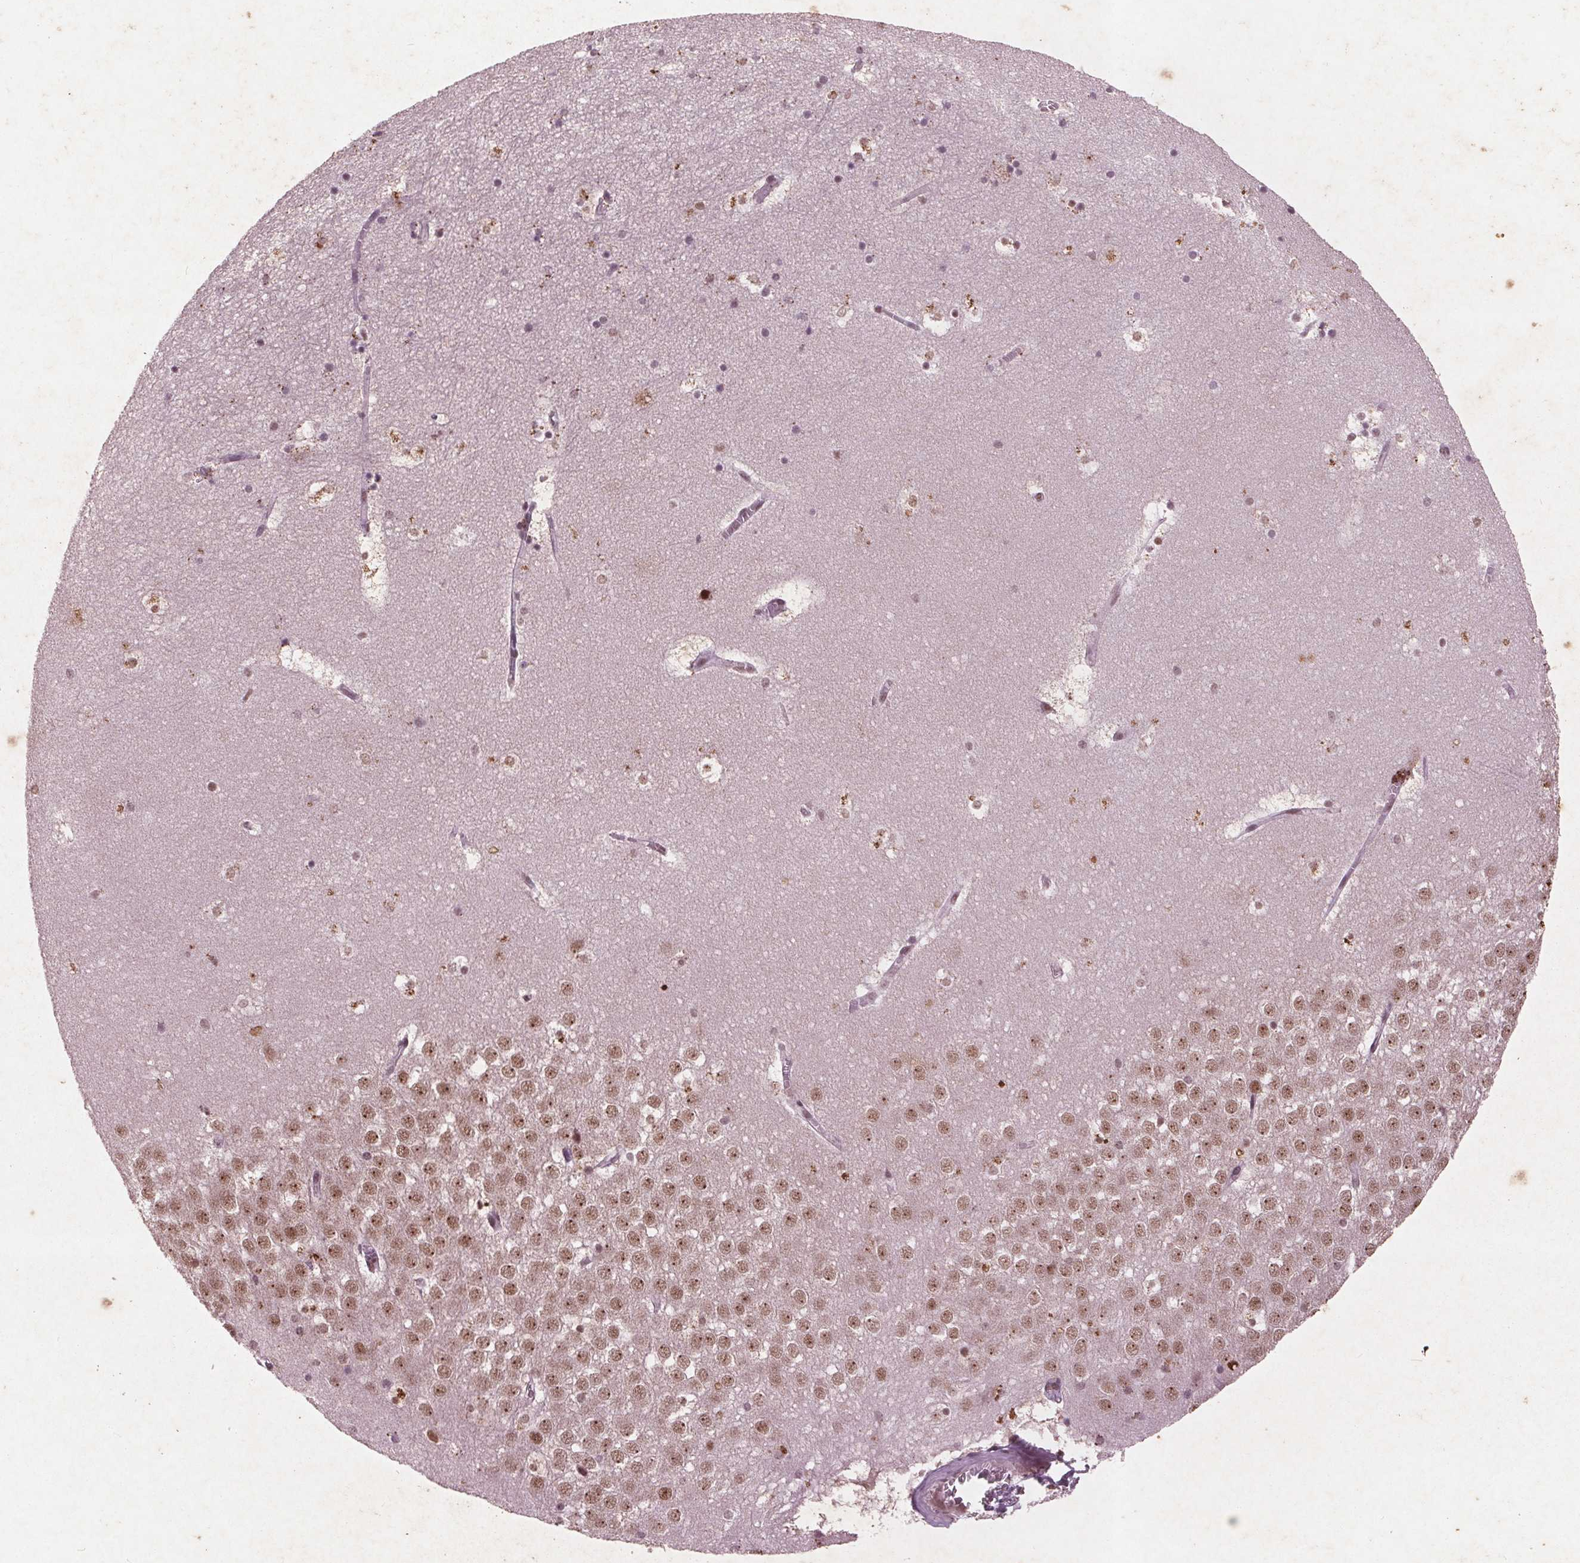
{"staining": {"intensity": "moderate", "quantity": "25%-75%", "location": "nuclear"}, "tissue": "hippocampus", "cell_type": "Glial cells", "image_type": "normal", "snomed": [{"axis": "morphology", "description": "Normal tissue, NOS"}, {"axis": "topography", "description": "Hippocampus"}], "caption": "Immunohistochemistry (IHC) micrograph of benign human hippocampus stained for a protein (brown), which reveals medium levels of moderate nuclear positivity in about 25%-75% of glial cells.", "gene": "RPS6KA2", "patient": {"sex": "male", "age": 45}}